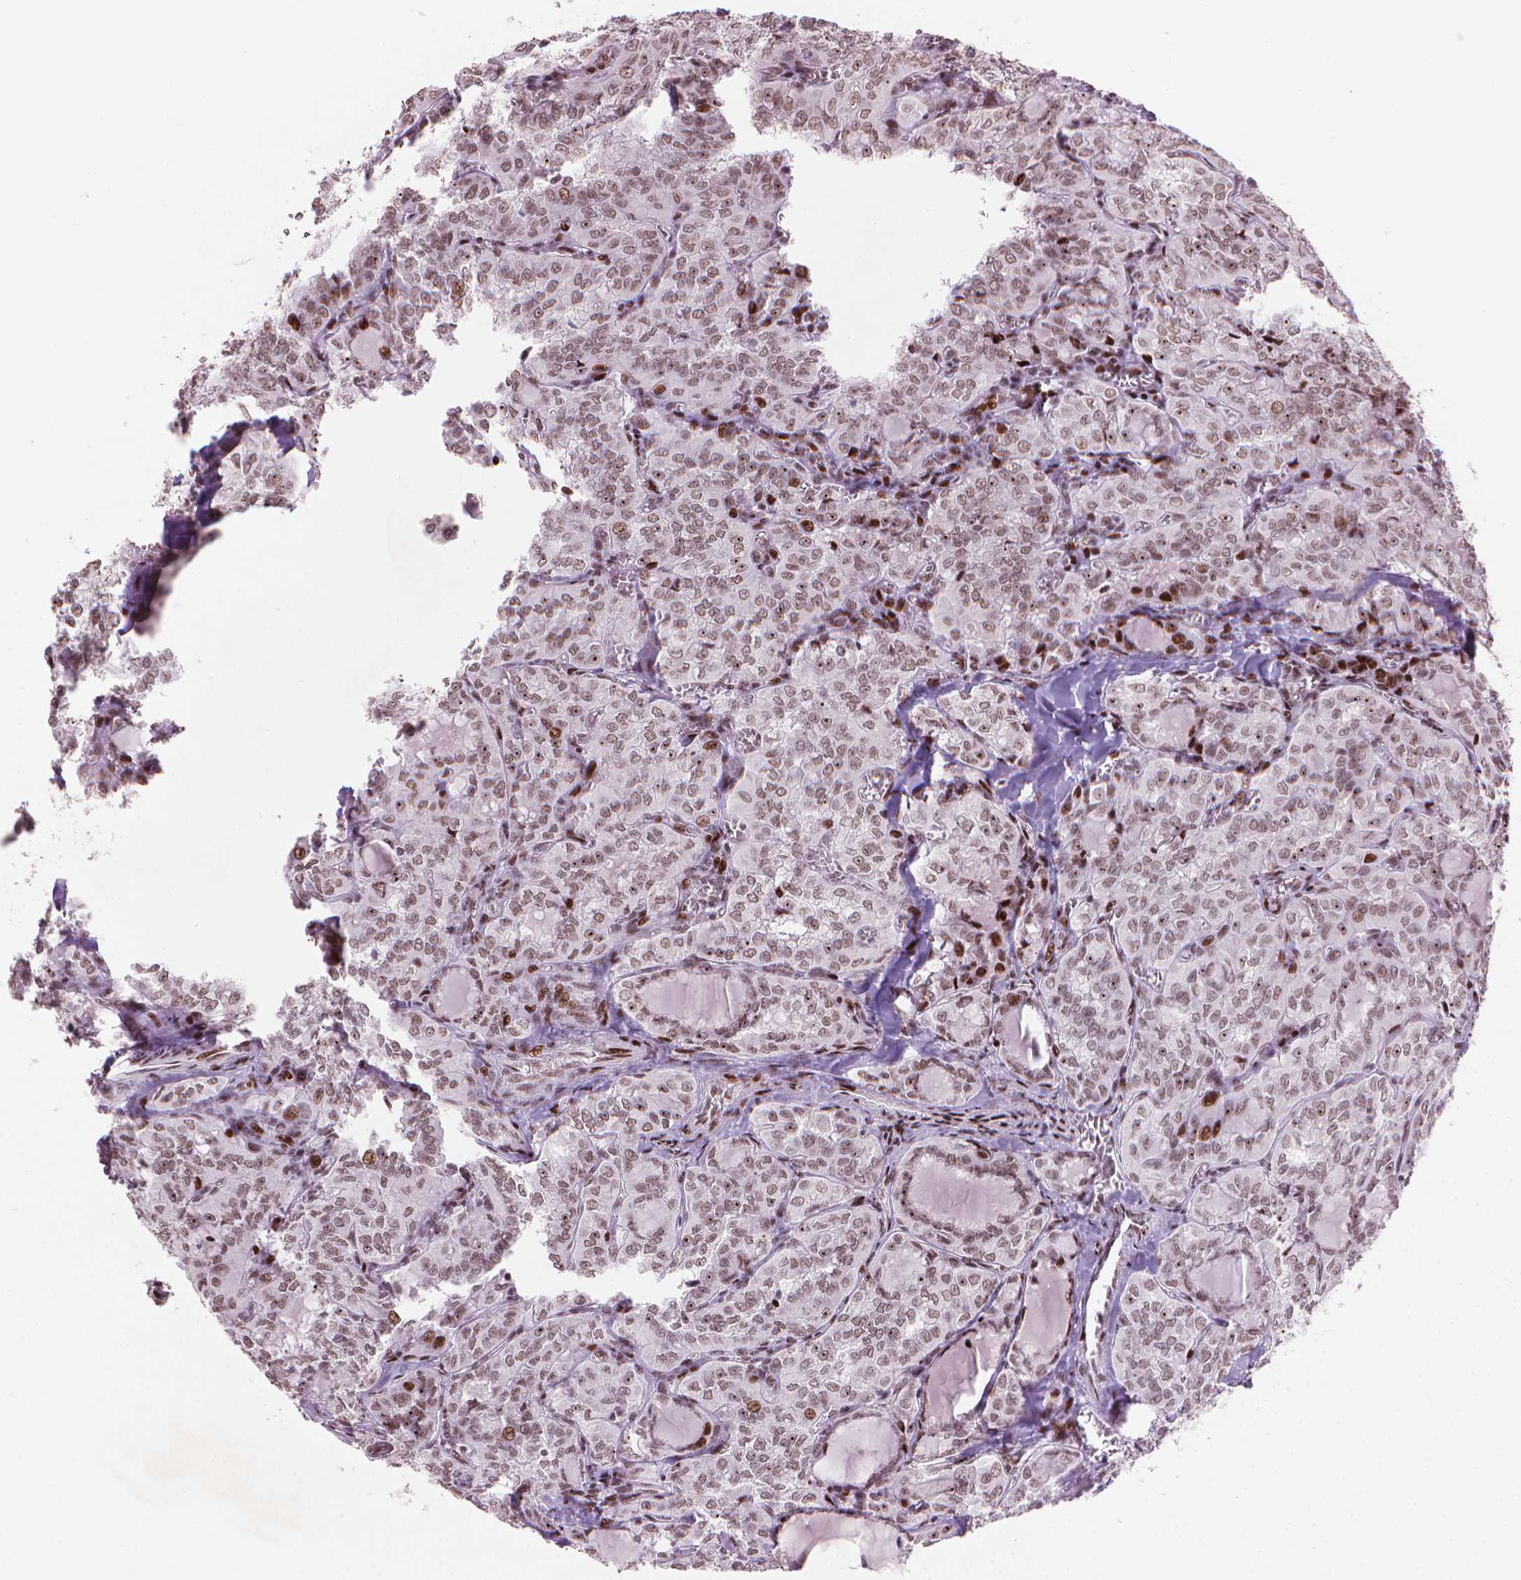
{"staining": {"intensity": "moderate", "quantity": ">75%", "location": "nuclear"}, "tissue": "thyroid cancer", "cell_type": "Tumor cells", "image_type": "cancer", "snomed": [{"axis": "morphology", "description": "Papillary adenocarcinoma, NOS"}, {"axis": "topography", "description": "Thyroid gland"}], "caption": "Human thyroid cancer stained for a protein (brown) reveals moderate nuclear positive expression in about >75% of tumor cells.", "gene": "HES7", "patient": {"sex": "female", "age": 41}}